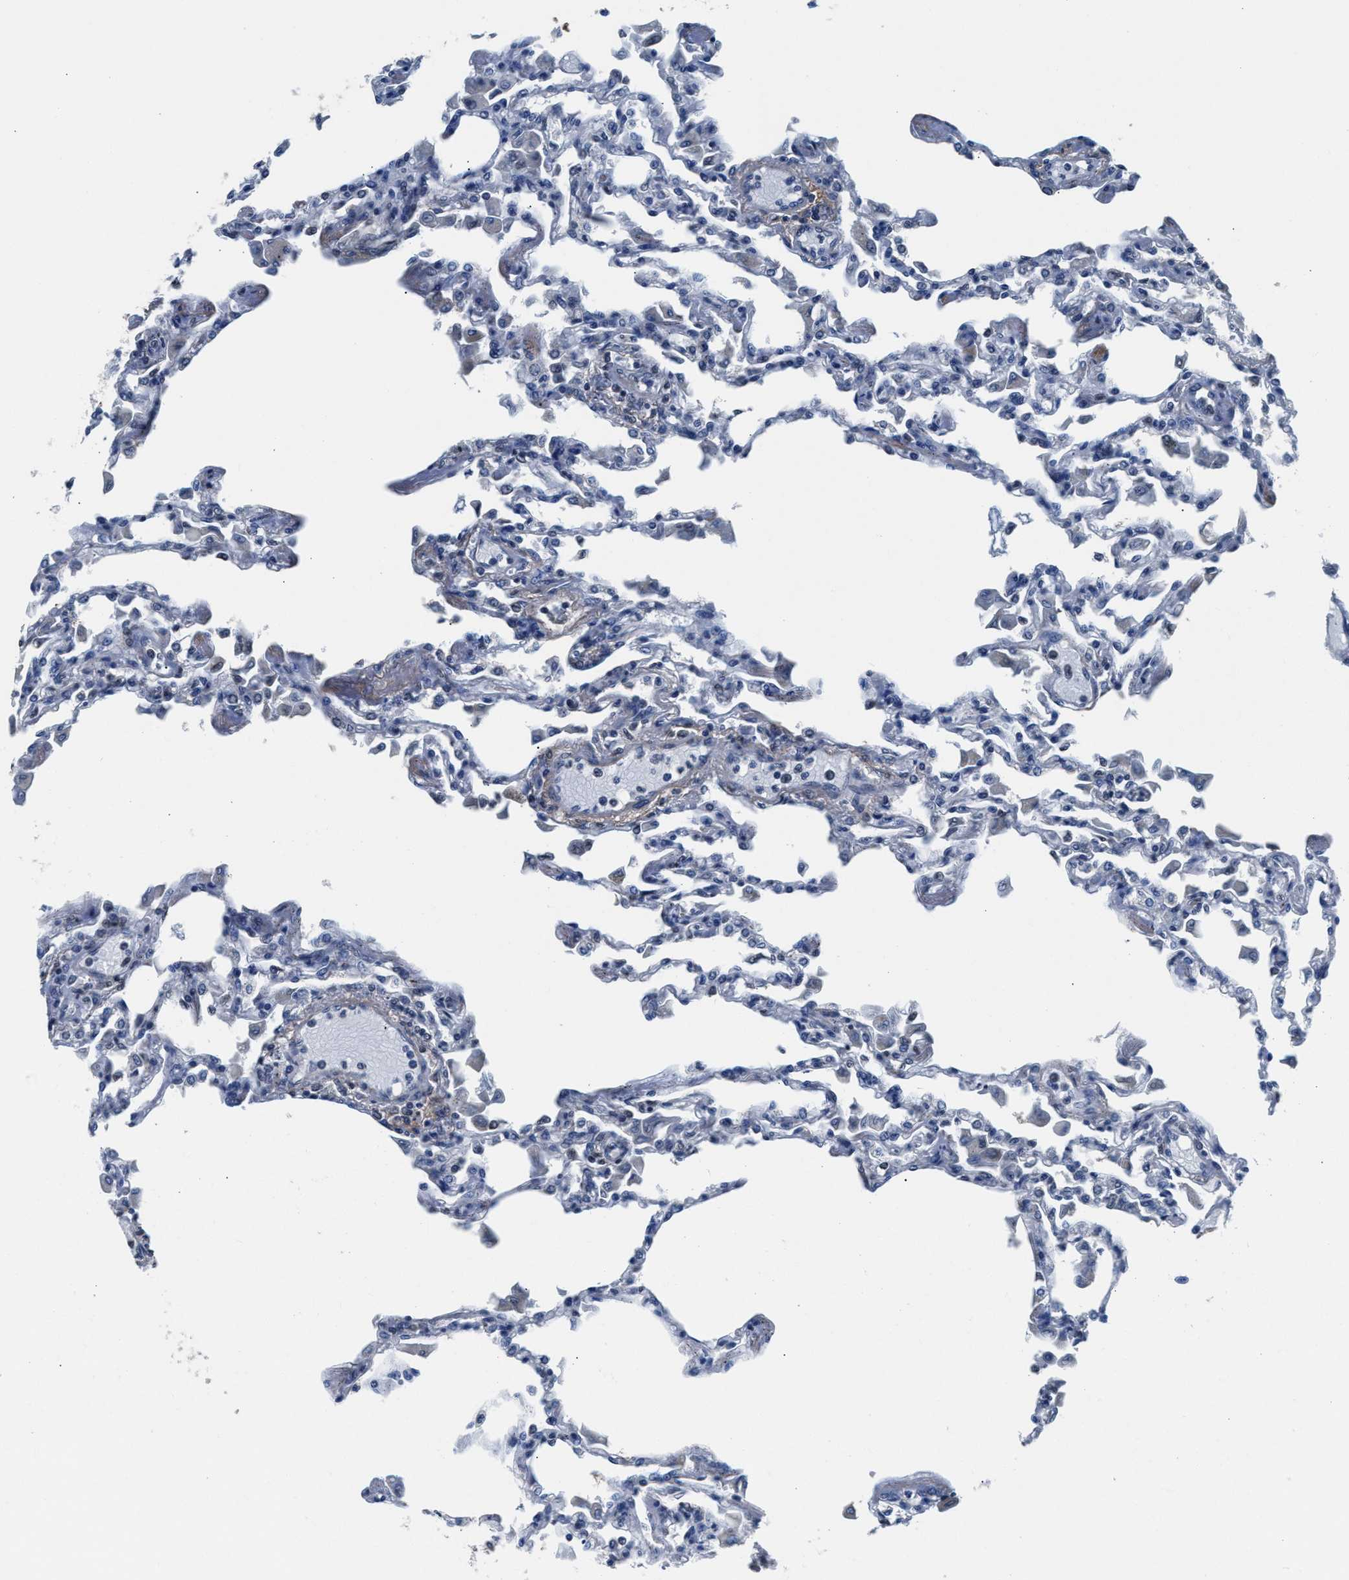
{"staining": {"intensity": "weak", "quantity": "<25%", "location": "cytoplasmic/membranous"}, "tissue": "lung", "cell_type": "Alveolar cells", "image_type": "normal", "snomed": [{"axis": "morphology", "description": "Normal tissue, NOS"}, {"axis": "topography", "description": "Bronchus"}, {"axis": "topography", "description": "Lung"}], "caption": "High magnification brightfield microscopy of unremarkable lung stained with DAB (3,3'-diaminobenzidine) (brown) and counterstained with hematoxylin (blue): alveolar cells show no significant staining.", "gene": "MYH3", "patient": {"sex": "female", "age": 49}}